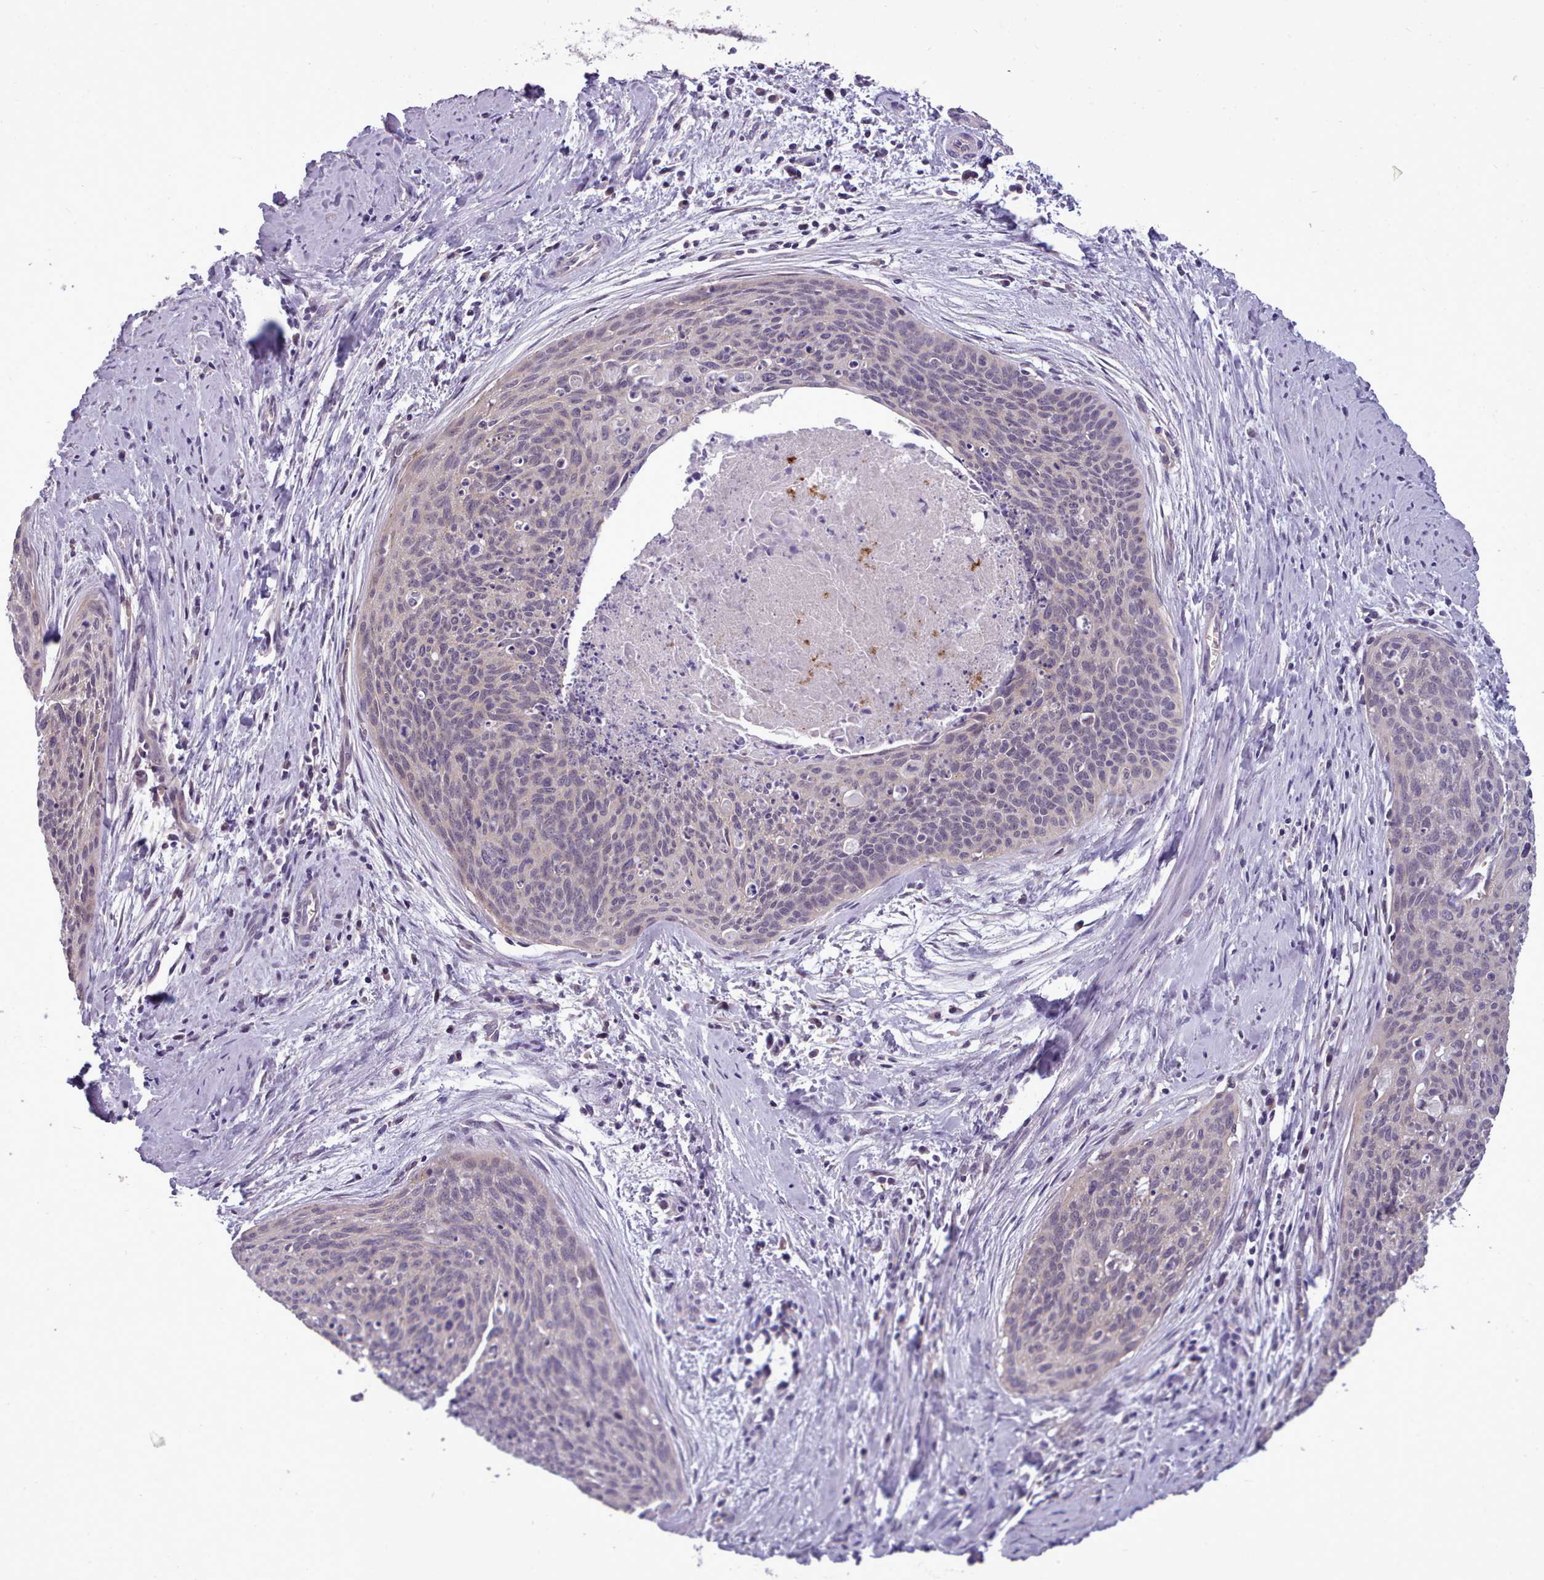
{"staining": {"intensity": "negative", "quantity": "none", "location": "none"}, "tissue": "cervical cancer", "cell_type": "Tumor cells", "image_type": "cancer", "snomed": [{"axis": "morphology", "description": "Squamous cell carcinoma, NOS"}, {"axis": "topography", "description": "Cervix"}], "caption": "Tumor cells show no significant staining in cervical cancer.", "gene": "KCTD16", "patient": {"sex": "female", "age": 55}}